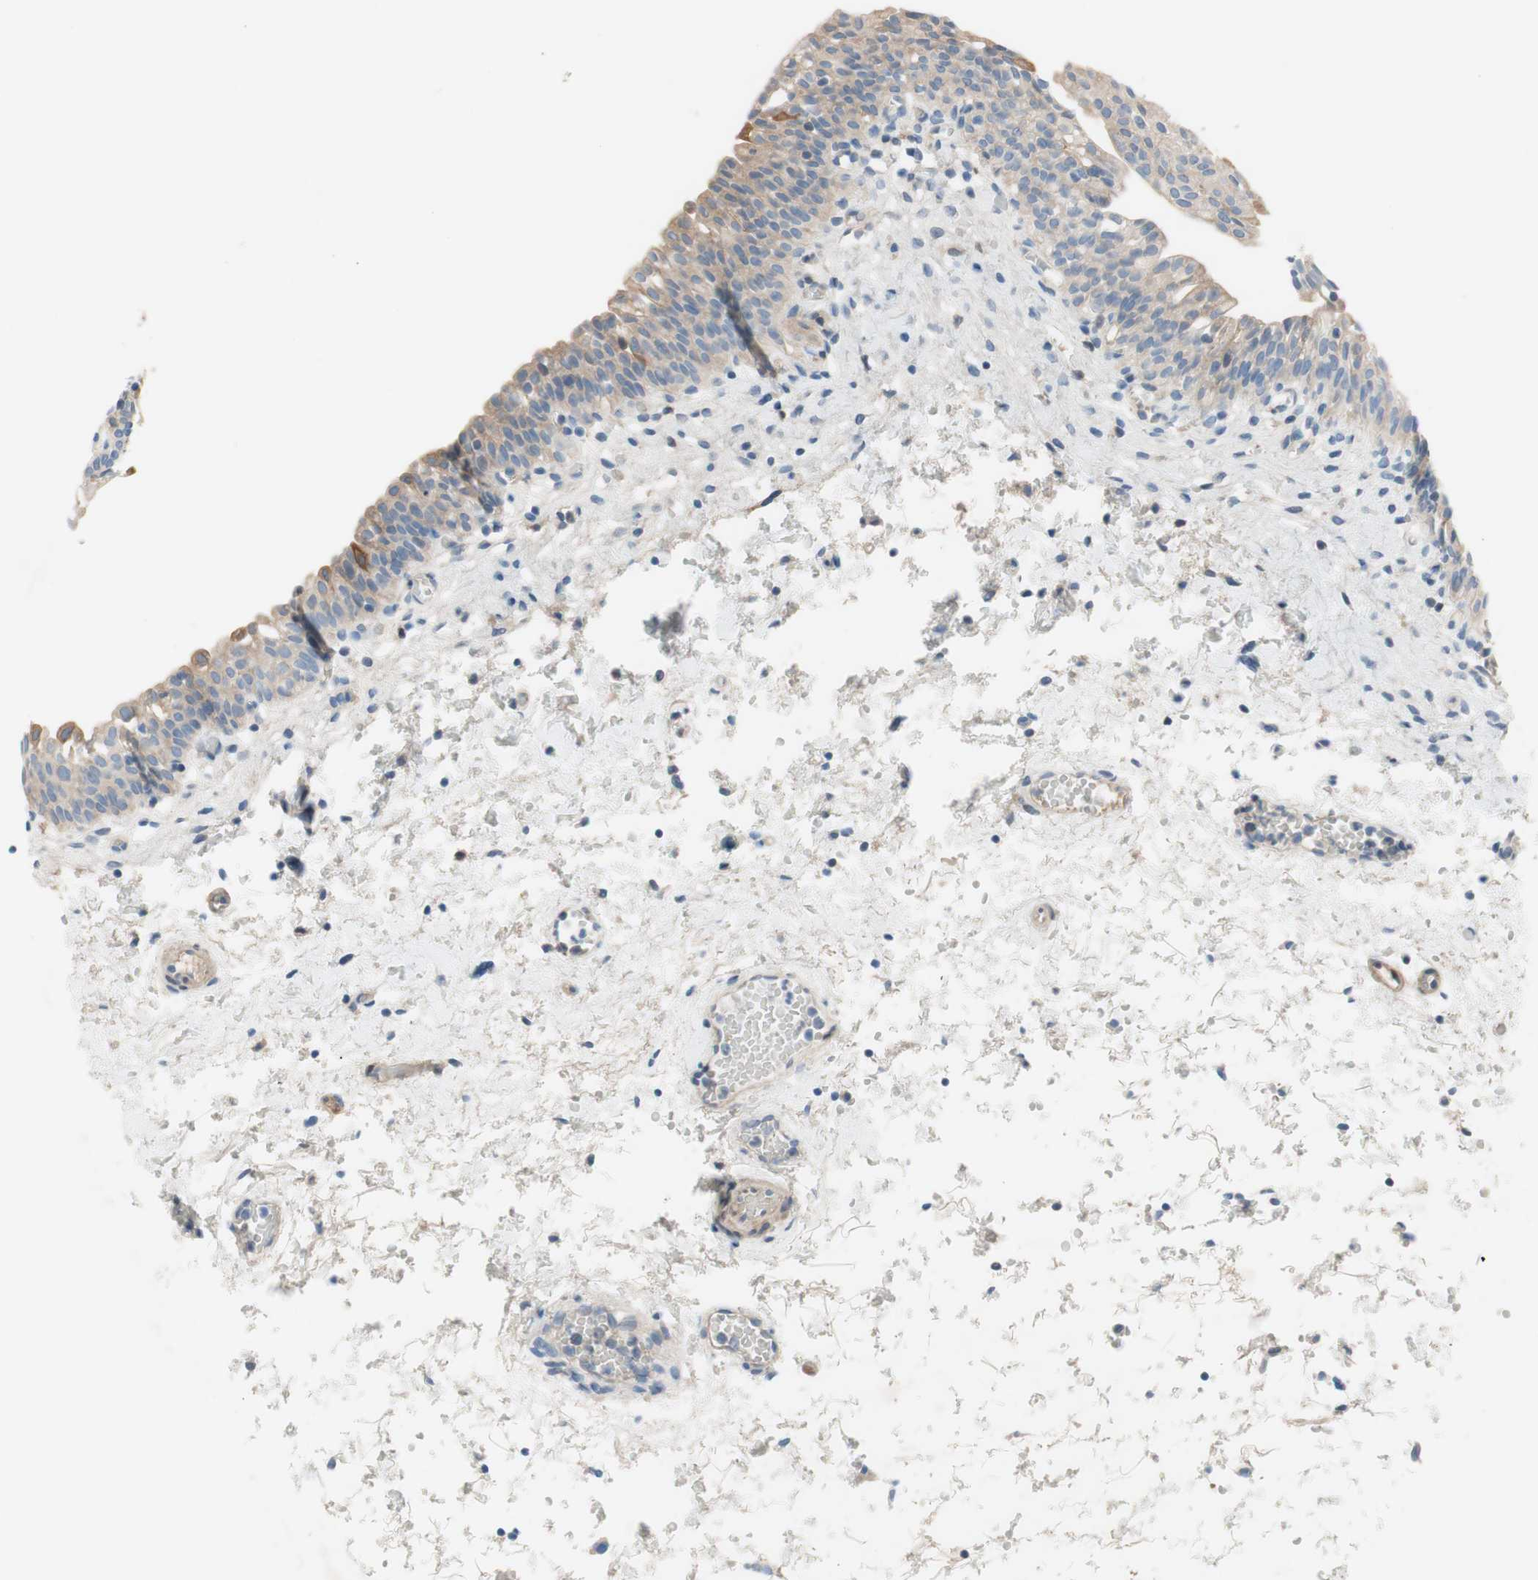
{"staining": {"intensity": "strong", "quantity": "<25%", "location": "cytoplasmic/membranous"}, "tissue": "urinary bladder", "cell_type": "Urothelial cells", "image_type": "normal", "snomed": [{"axis": "morphology", "description": "Normal tissue, NOS"}, {"axis": "topography", "description": "Urinary bladder"}], "caption": "About <25% of urothelial cells in unremarkable human urinary bladder display strong cytoplasmic/membranous protein staining as visualized by brown immunohistochemical staining.", "gene": "FDFT1", "patient": {"sex": "male", "age": 55}}